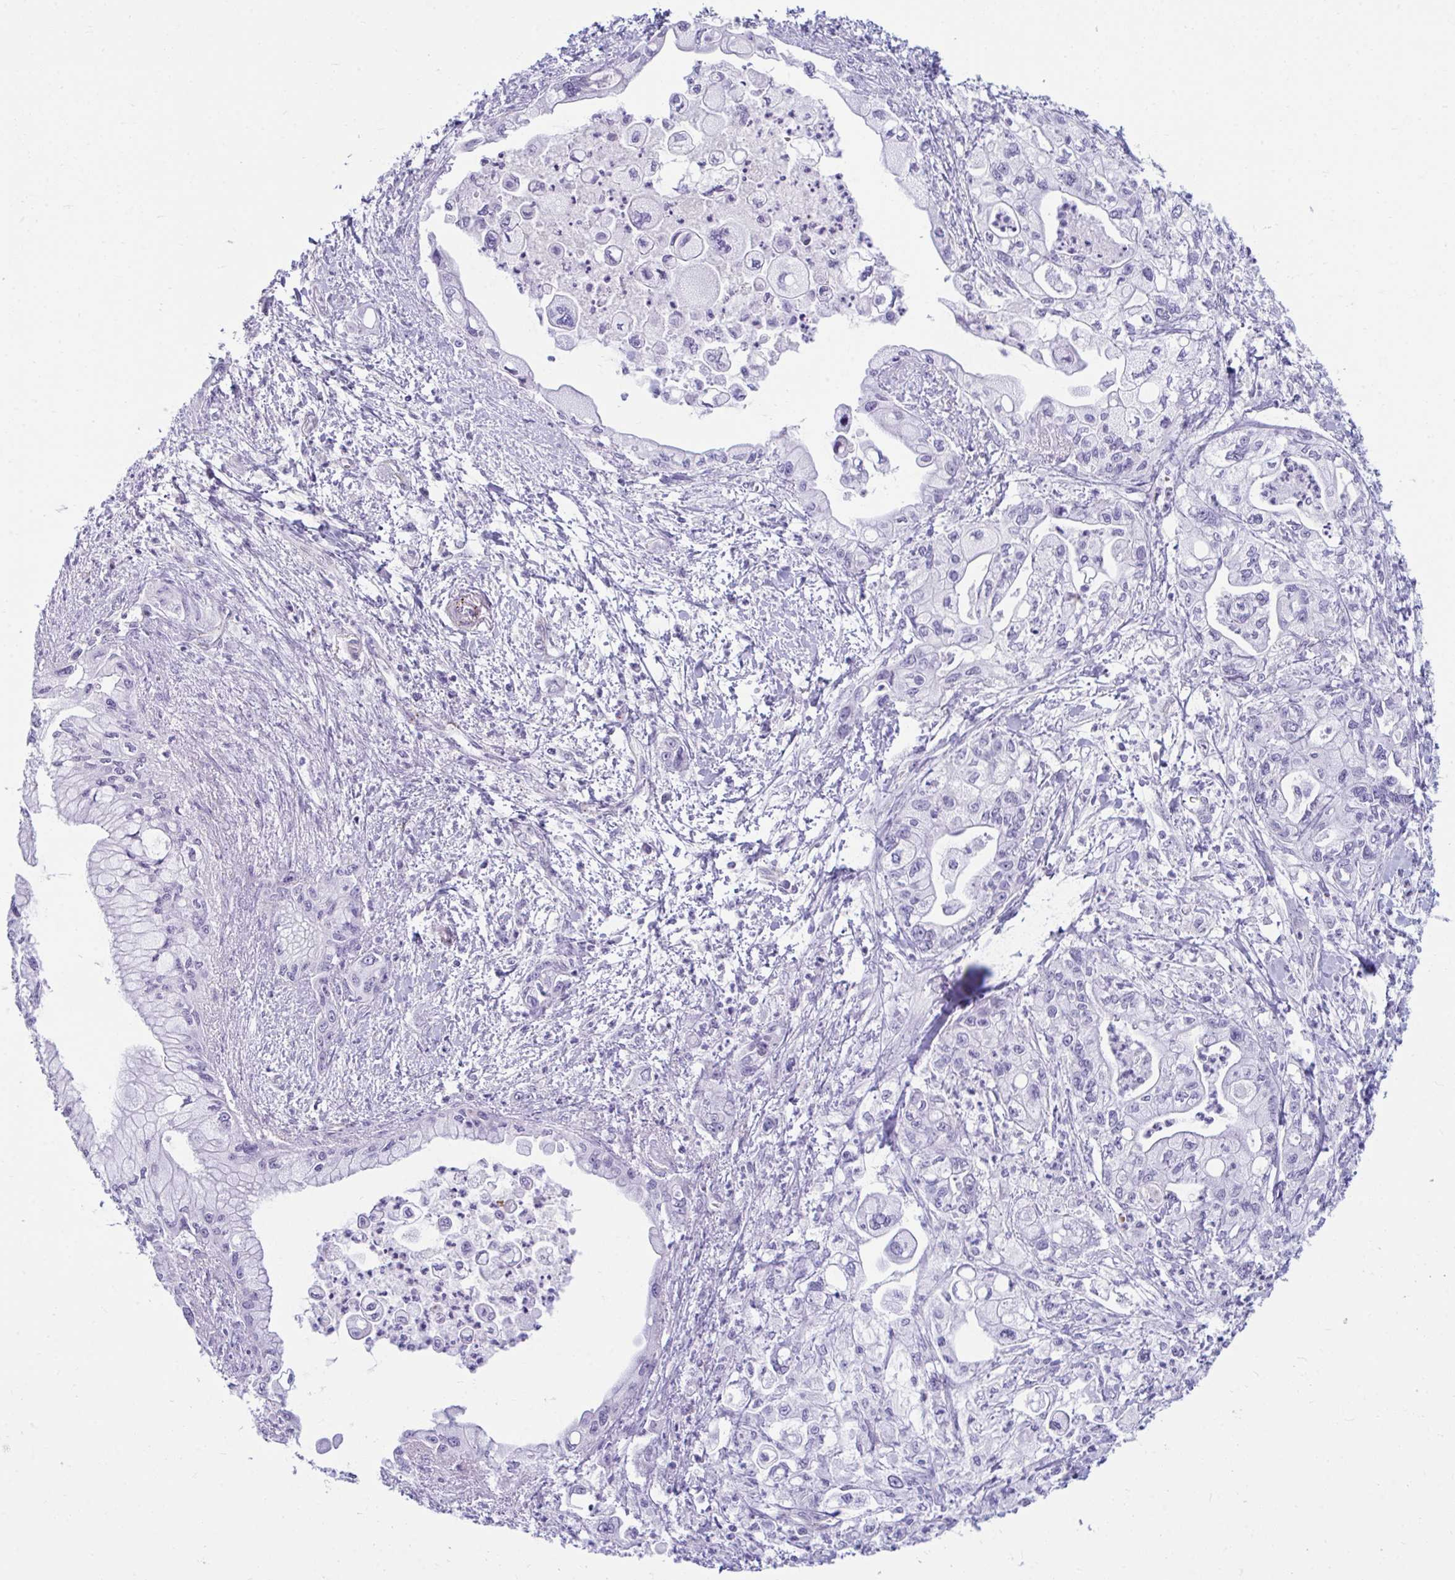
{"staining": {"intensity": "negative", "quantity": "none", "location": "none"}, "tissue": "pancreatic cancer", "cell_type": "Tumor cells", "image_type": "cancer", "snomed": [{"axis": "morphology", "description": "Adenocarcinoma, NOS"}, {"axis": "topography", "description": "Pancreas"}], "caption": "There is no significant positivity in tumor cells of adenocarcinoma (pancreatic).", "gene": "UBL3", "patient": {"sex": "male", "age": 61}}